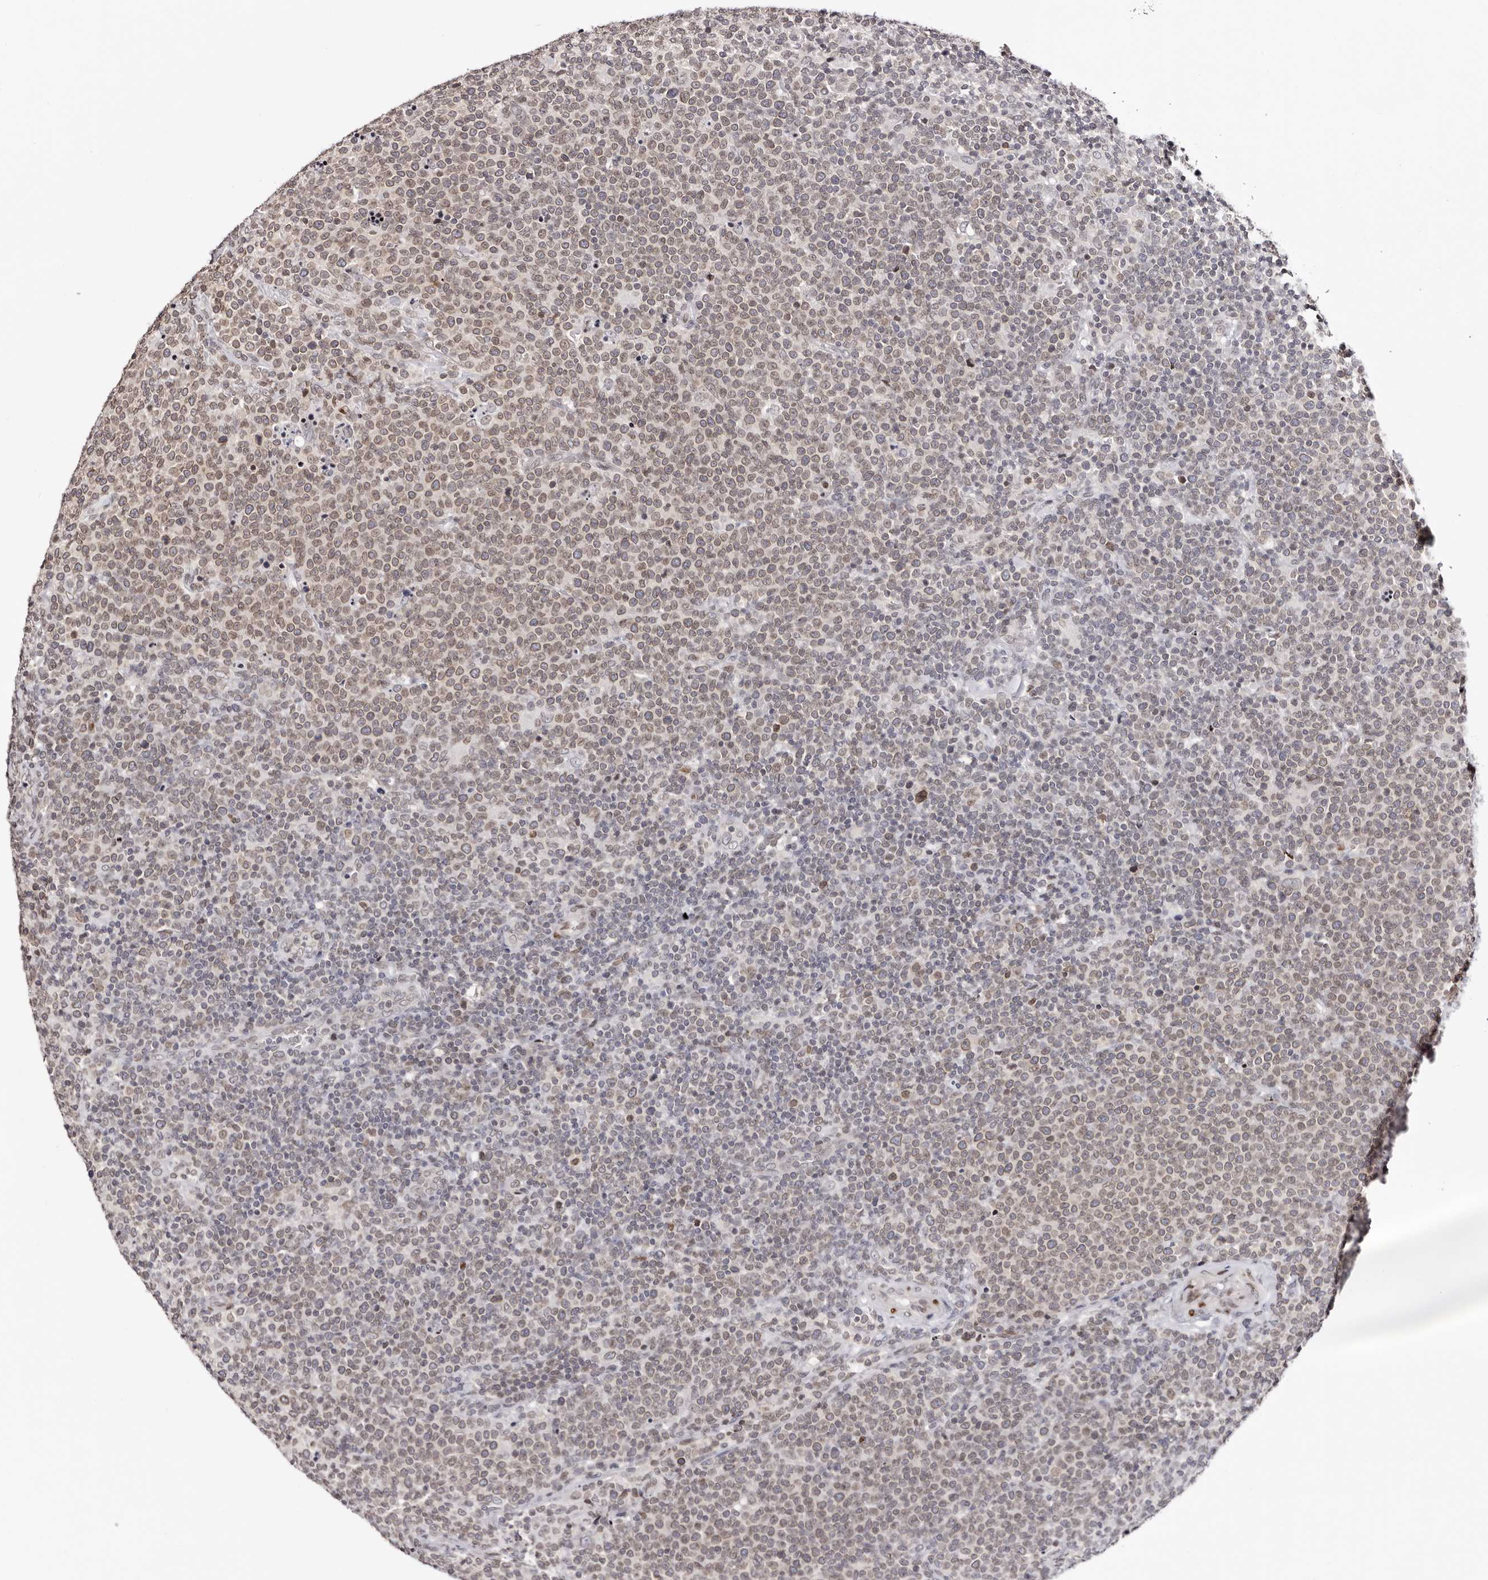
{"staining": {"intensity": "weak", "quantity": "25%-75%", "location": "cytoplasmic/membranous,nuclear"}, "tissue": "lymphoma", "cell_type": "Tumor cells", "image_type": "cancer", "snomed": [{"axis": "morphology", "description": "Malignant lymphoma, non-Hodgkin's type, High grade"}, {"axis": "topography", "description": "Lymph node"}], "caption": "Lymphoma was stained to show a protein in brown. There is low levels of weak cytoplasmic/membranous and nuclear staining in approximately 25%-75% of tumor cells.", "gene": "NUP153", "patient": {"sex": "male", "age": 61}}